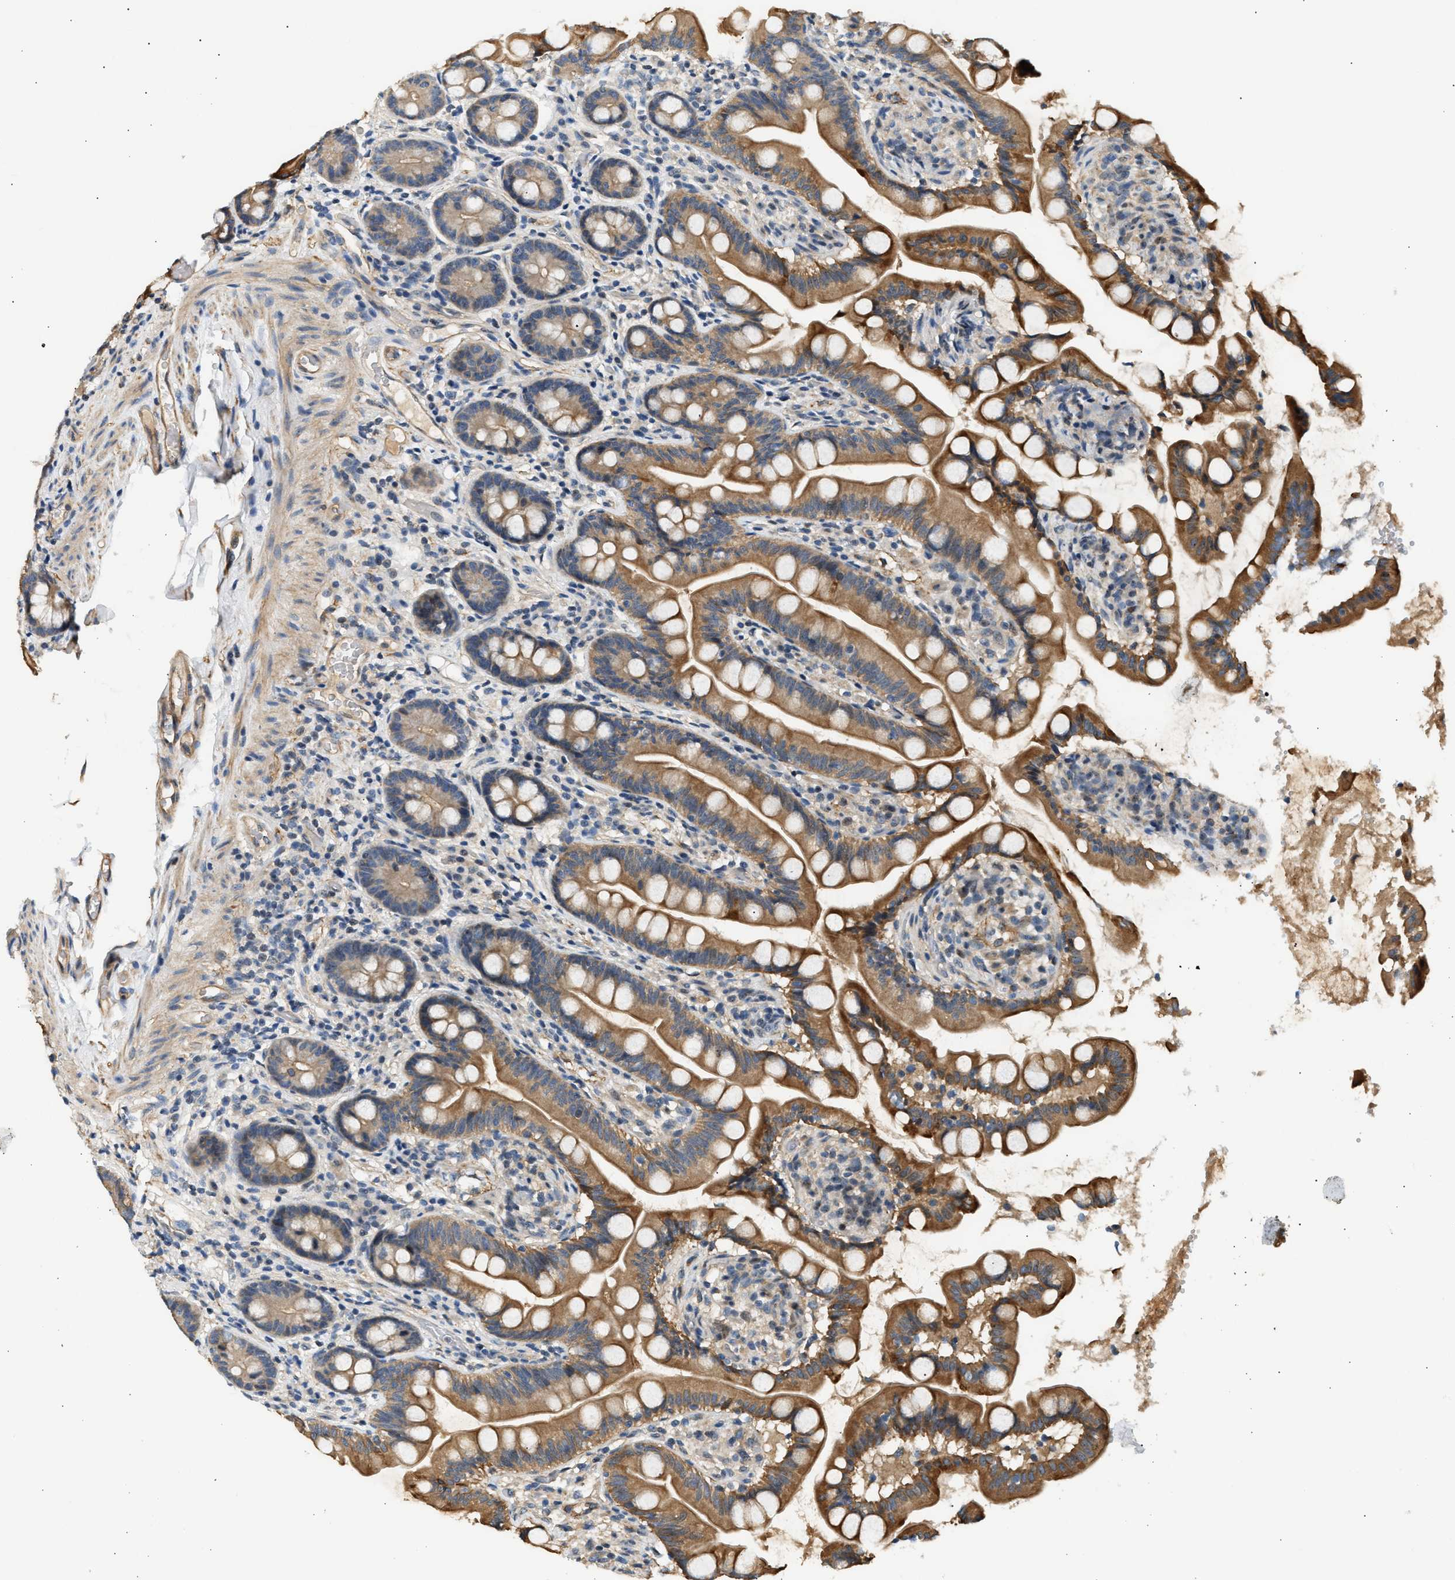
{"staining": {"intensity": "strong", "quantity": ">75%", "location": "cytoplasmic/membranous"}, "tissue": "small intestine", "cell_type": "Glandular cells", "image_type": "normal", "snomed": [{"axis": "morphology", "description": "Normal tissue, NOS"}, {"axis": "topography", "description": "Small intestine"}], "caption": "A high amount of strong cytoplasmic/membranous staining is seen in about >75% of glandular cells in unremarkable small intestine.", "gene": "WDR31", "patient": {"sex": "female", "age": 56}}